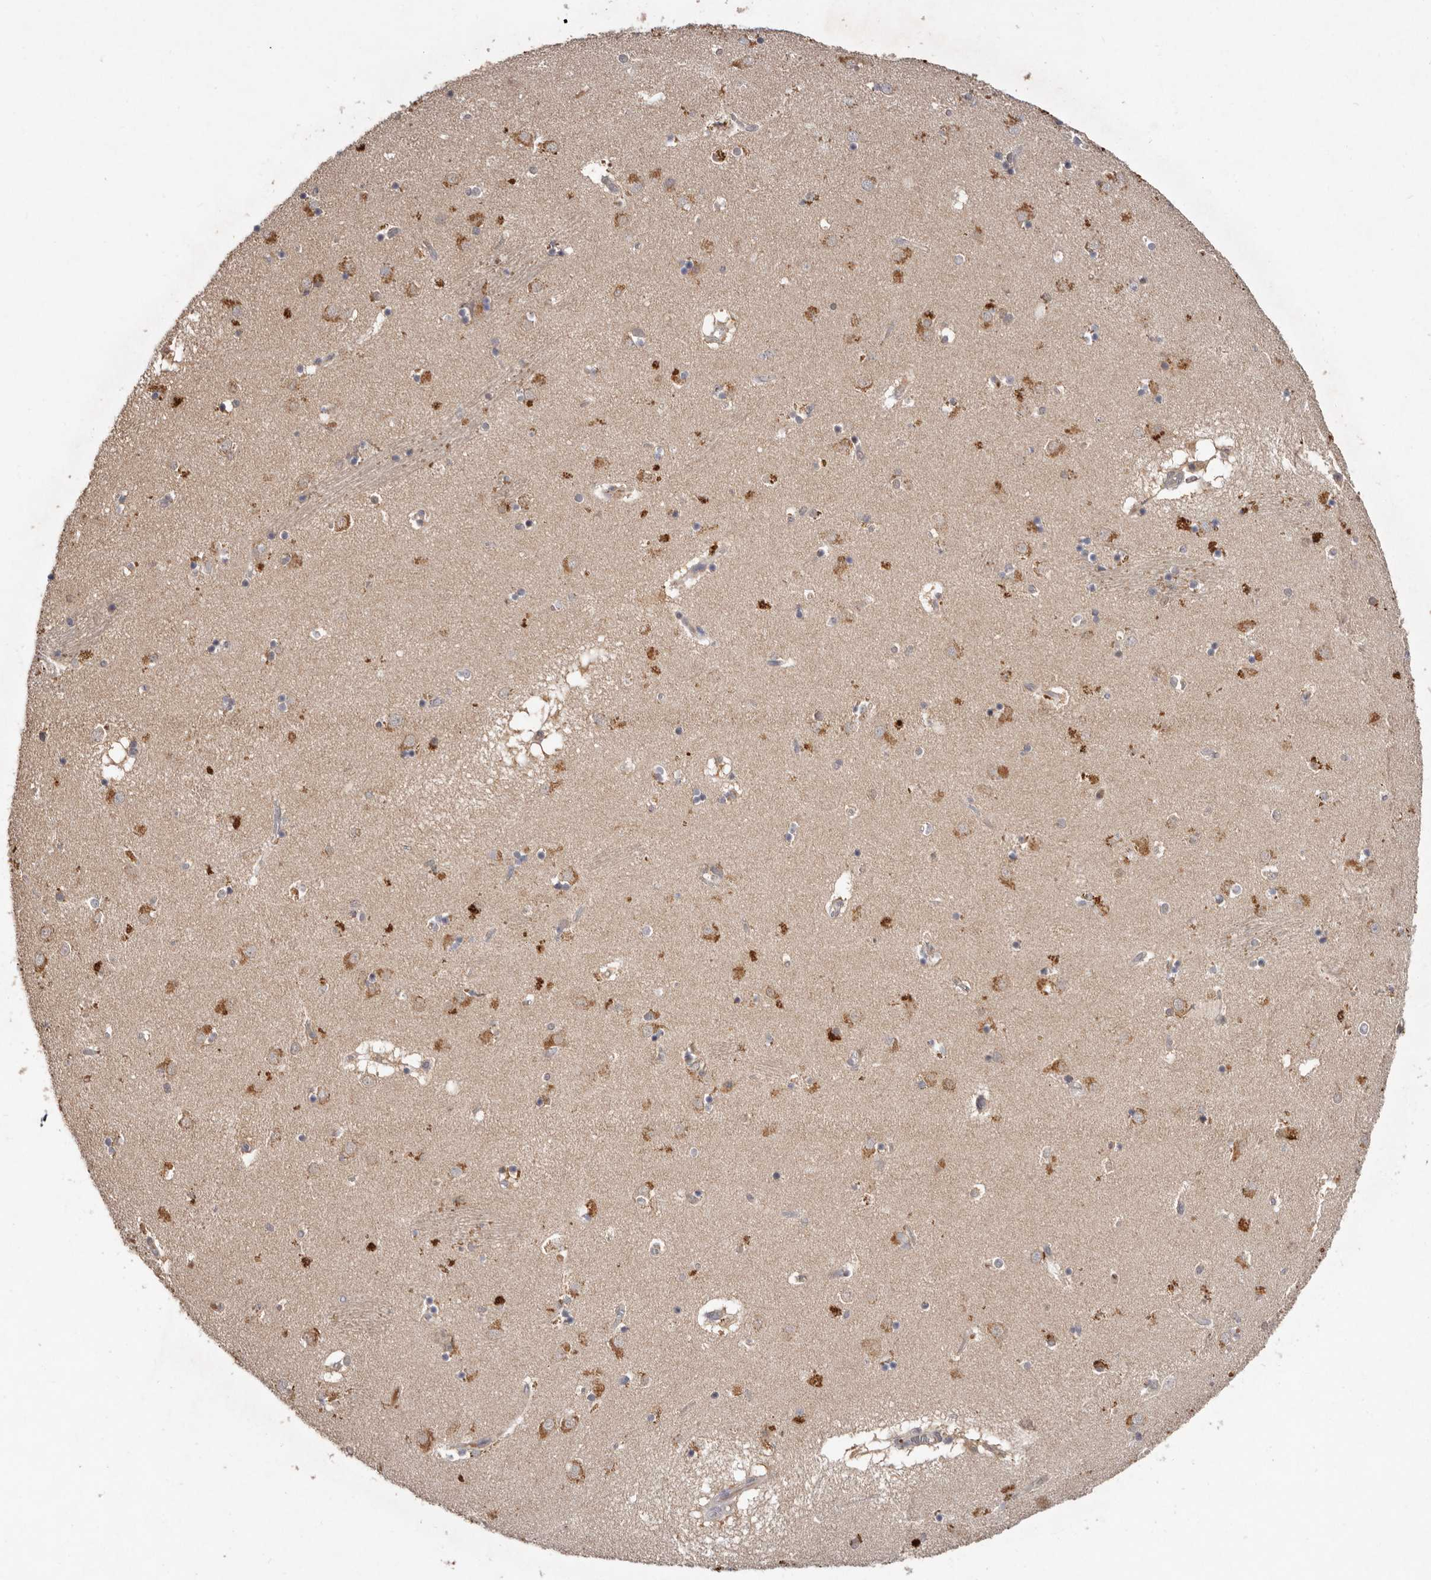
{"staining": {"intensity": "moderate", "quantity": "<25%", "location": "cytoplasmic/membranous"}, "tissue": "caudate", "cell_type": "Glial cells", "image_type": "normal", "snomed": [{"axis": "morphology", "description": "Normal tissue, NOS"}, {"axis": "topography", "description": "Lateral ventricle wall"}], "caption": "DAB immunohistochemical staining of benign human caudate shows moderate cytoplasmic/membranous protein expression in approximately <25% of glial cells. (DAB (3,3'-diaminobenzidine) IHC, brown staining for protein, blue staining for nuclei).", "gene": "EDEM1", "patient": {"sex": "male", "age": 70}}